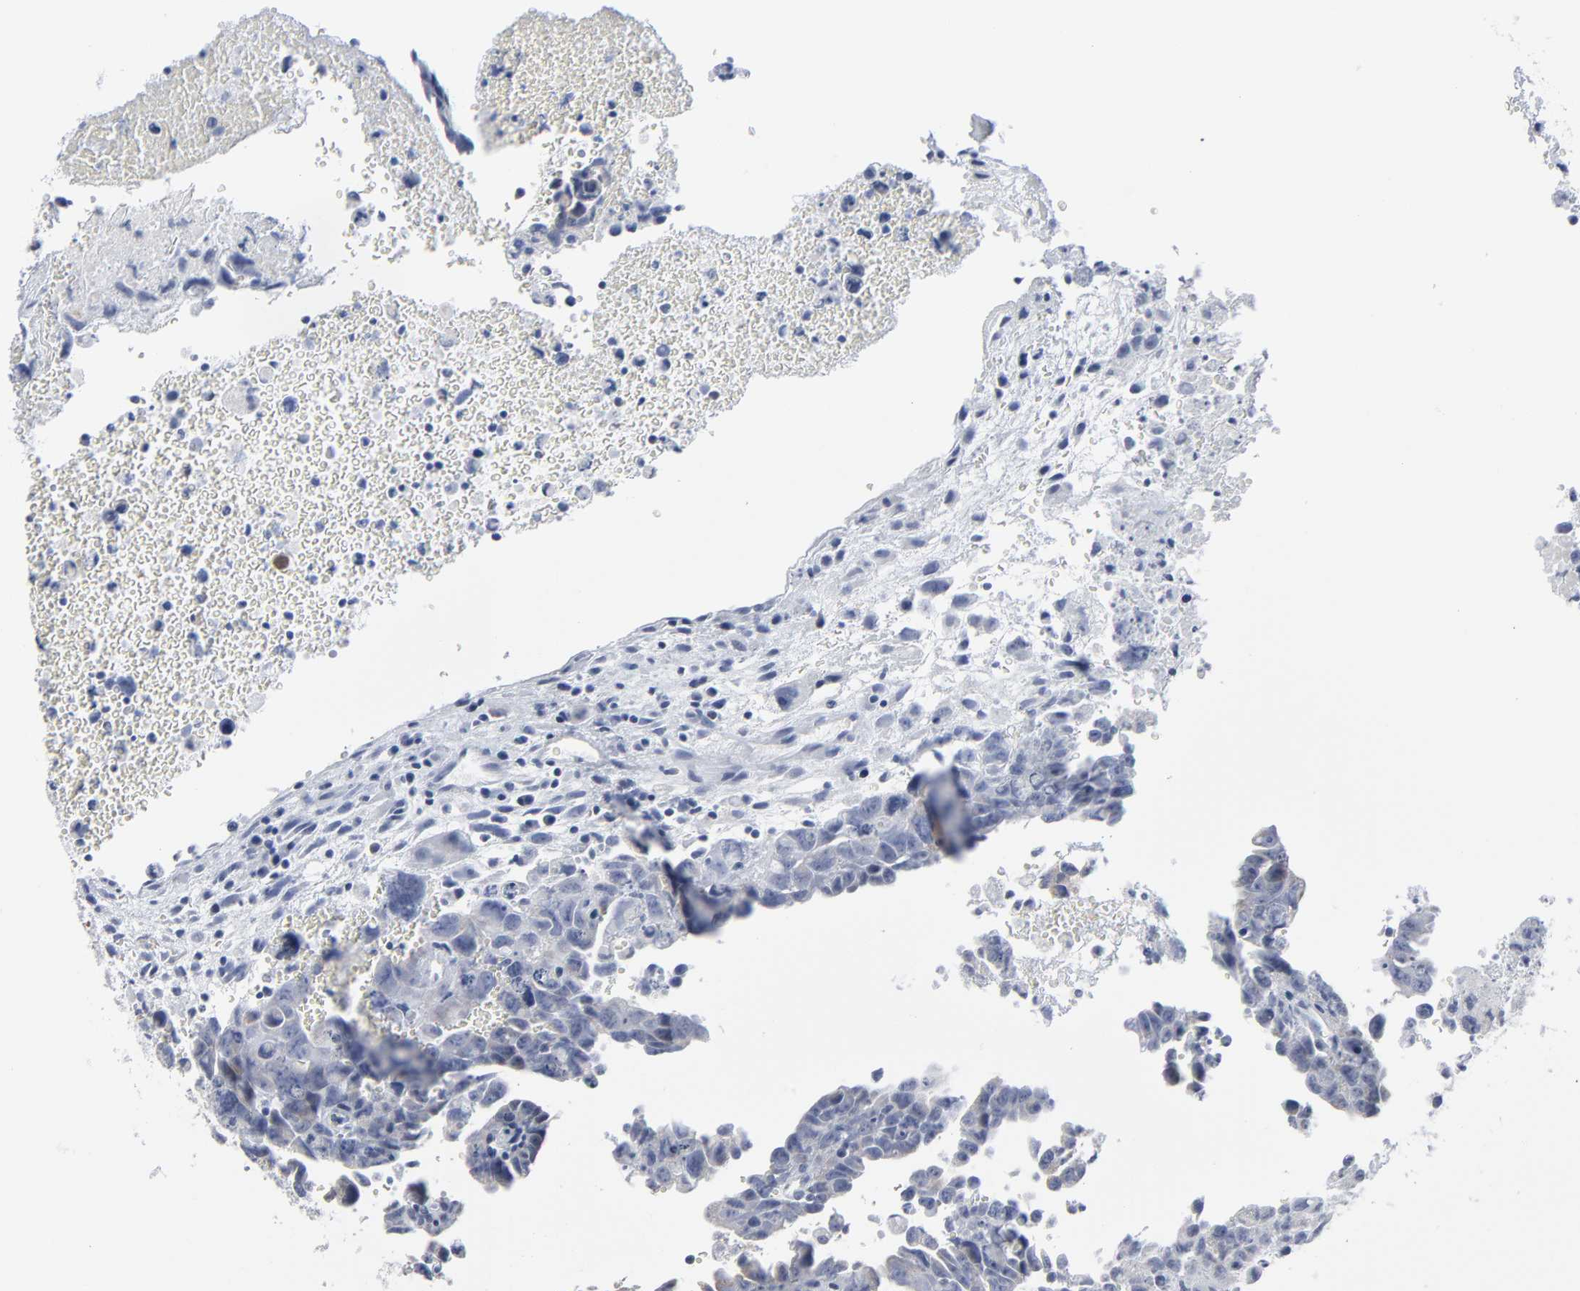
{"staining": {"intensity": "negative", "quantity": "none", "location": "none"}, "tissue": "testis cancer", "cell_type": "Tumor cells", "image_type": "cancer", "snomed": [{"axis": "morphology", "description": "Carcinoma, Embryonal, NOS"}, {"axis": "topography", "description": "Testis"}], "caption": "The micrograph exhibits no staining of tumor cells in embryonal carcinoma (testis).", "gene": "PAGE1", "patient": {"sex": "male", "age": 28}}